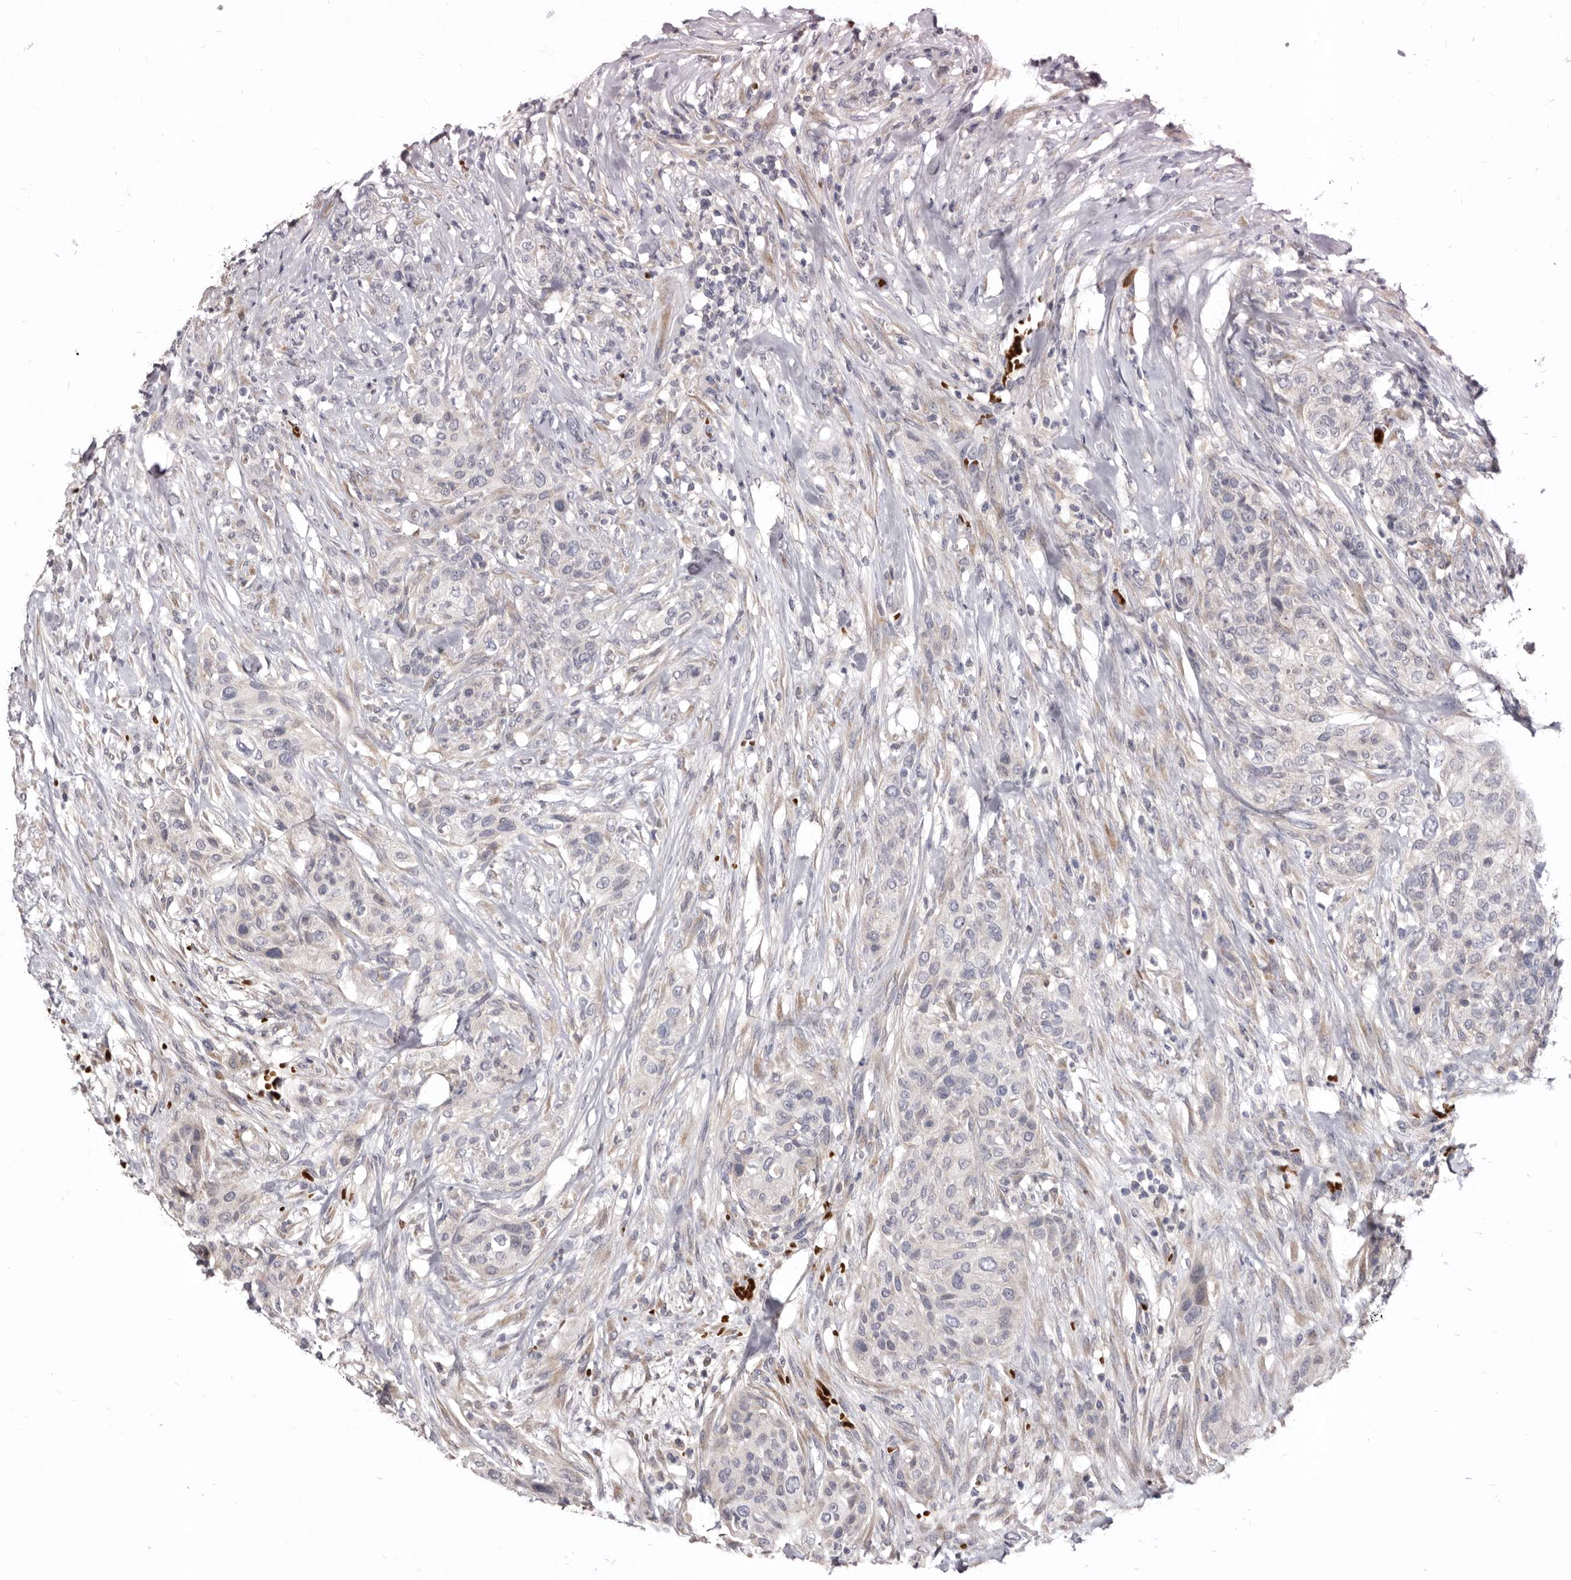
{"staining": {"intensity": "negative", "quantity": "none", "location": "none"}, "tissue": "urothelial cancer", "cell_type": "Tumor cells", "image_type": "cancer", "snomed": [{"axis": "morphology", "description": "Urothelial carcinoma, High grade"}, {"axis": "topography", "description": "Urinary bladder"}], "caption": "Immunohistochemical staining of urothelial cancer reveals no significant staining in tumor cells. (Immunohistochemistry, brightfield microscopy, high magnification).", "gene": "NENF", "patient": {"sex": "male", "age": 35}}